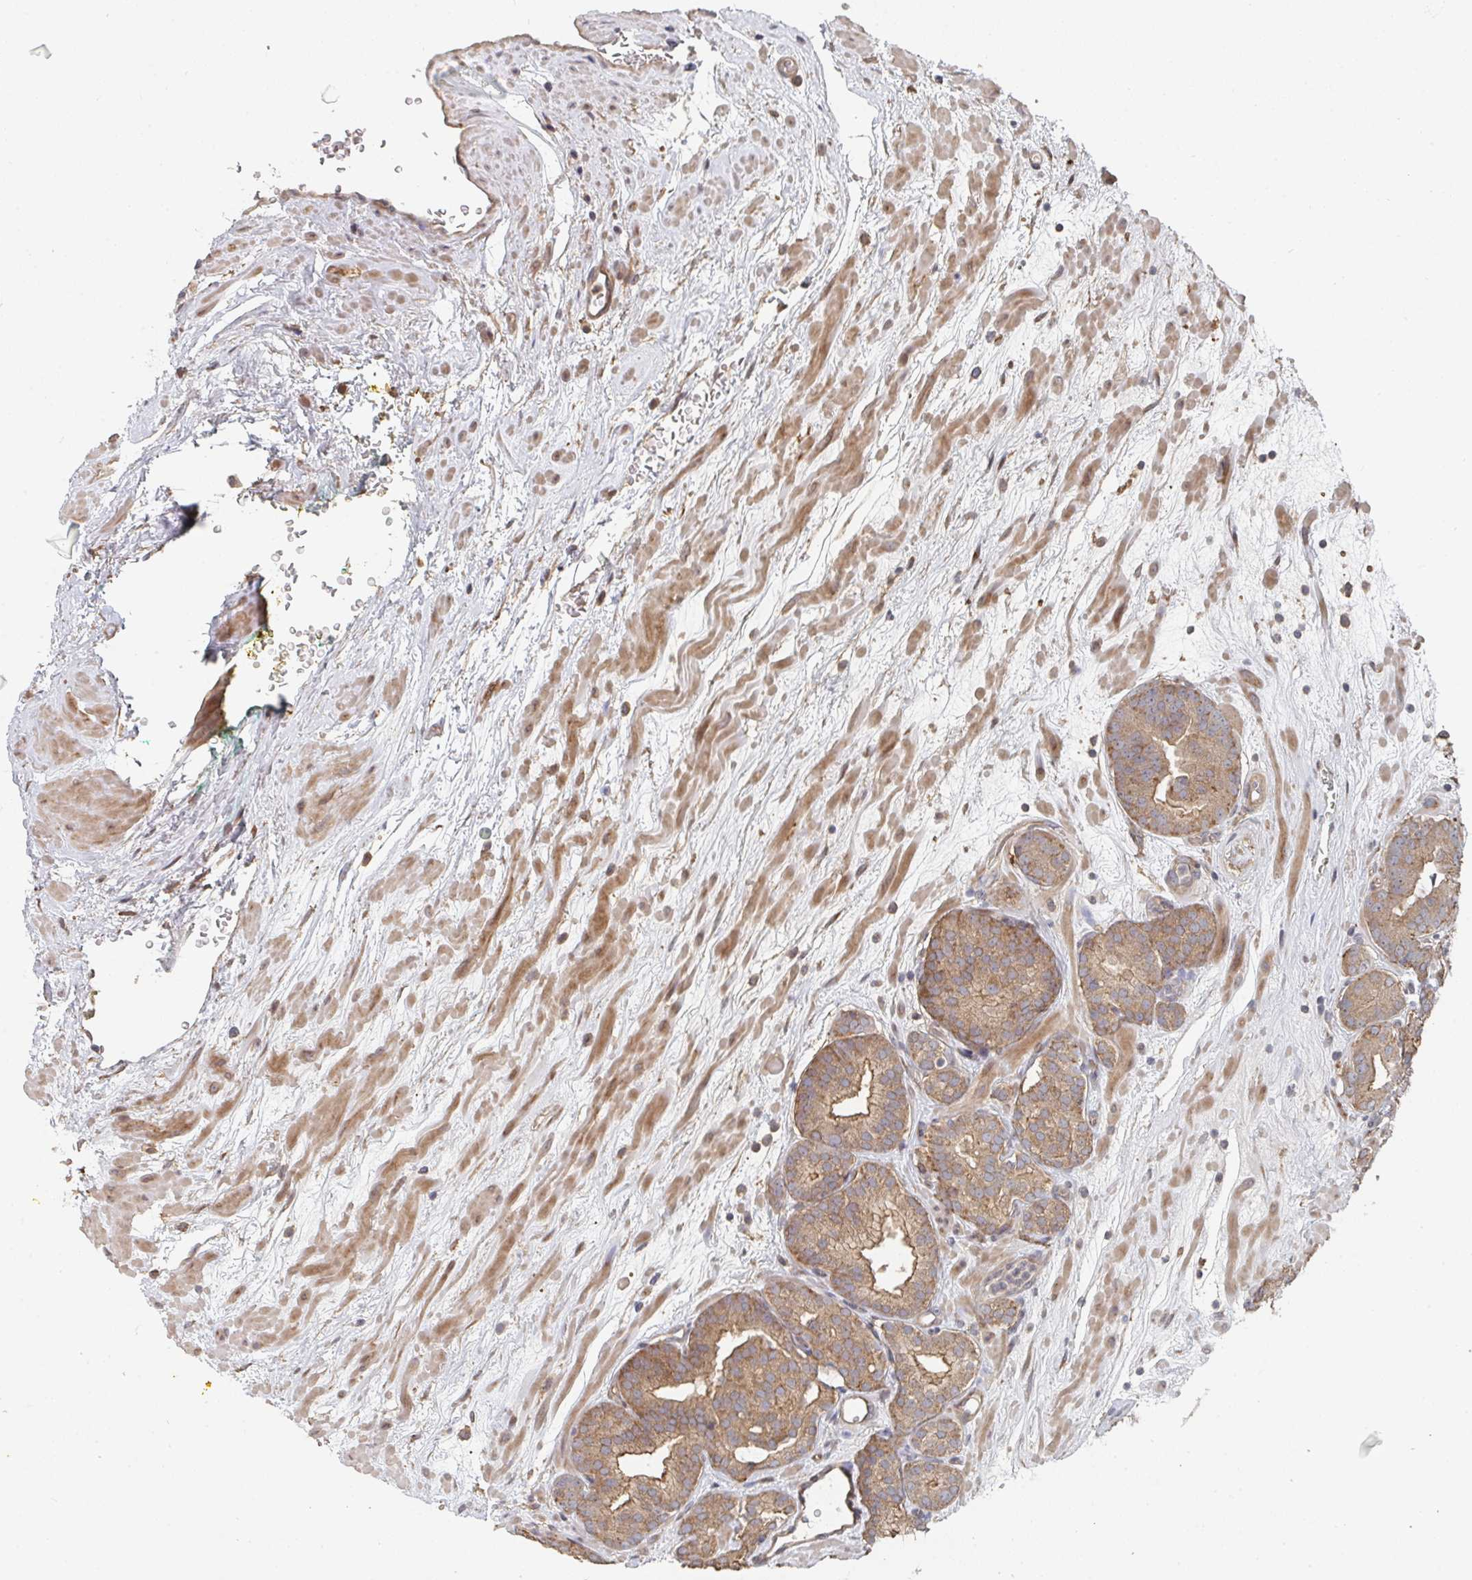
{"staining": {"intensity": "moderate", "quantity": ">75%", "location": "cytoplasmic/membranous"}, "tissue": "prostate cancer", "cell_type": "Tumor cells", "image_type": "cancer", "snomed": [{"axis": "morphology", "description": "Adenocarcinoma, High grade"}, {"axis": "topography", "description": "Prostate"}], "caption": "Protein analysis of prostate cancer (adenocarcinoma (high-grade)) tissue displays moderate cytoplasmic/membranous expression in approximately >75% of tumor cells.", "gene": "PTEN", "patient": {"sex": "male", "age": 66}}